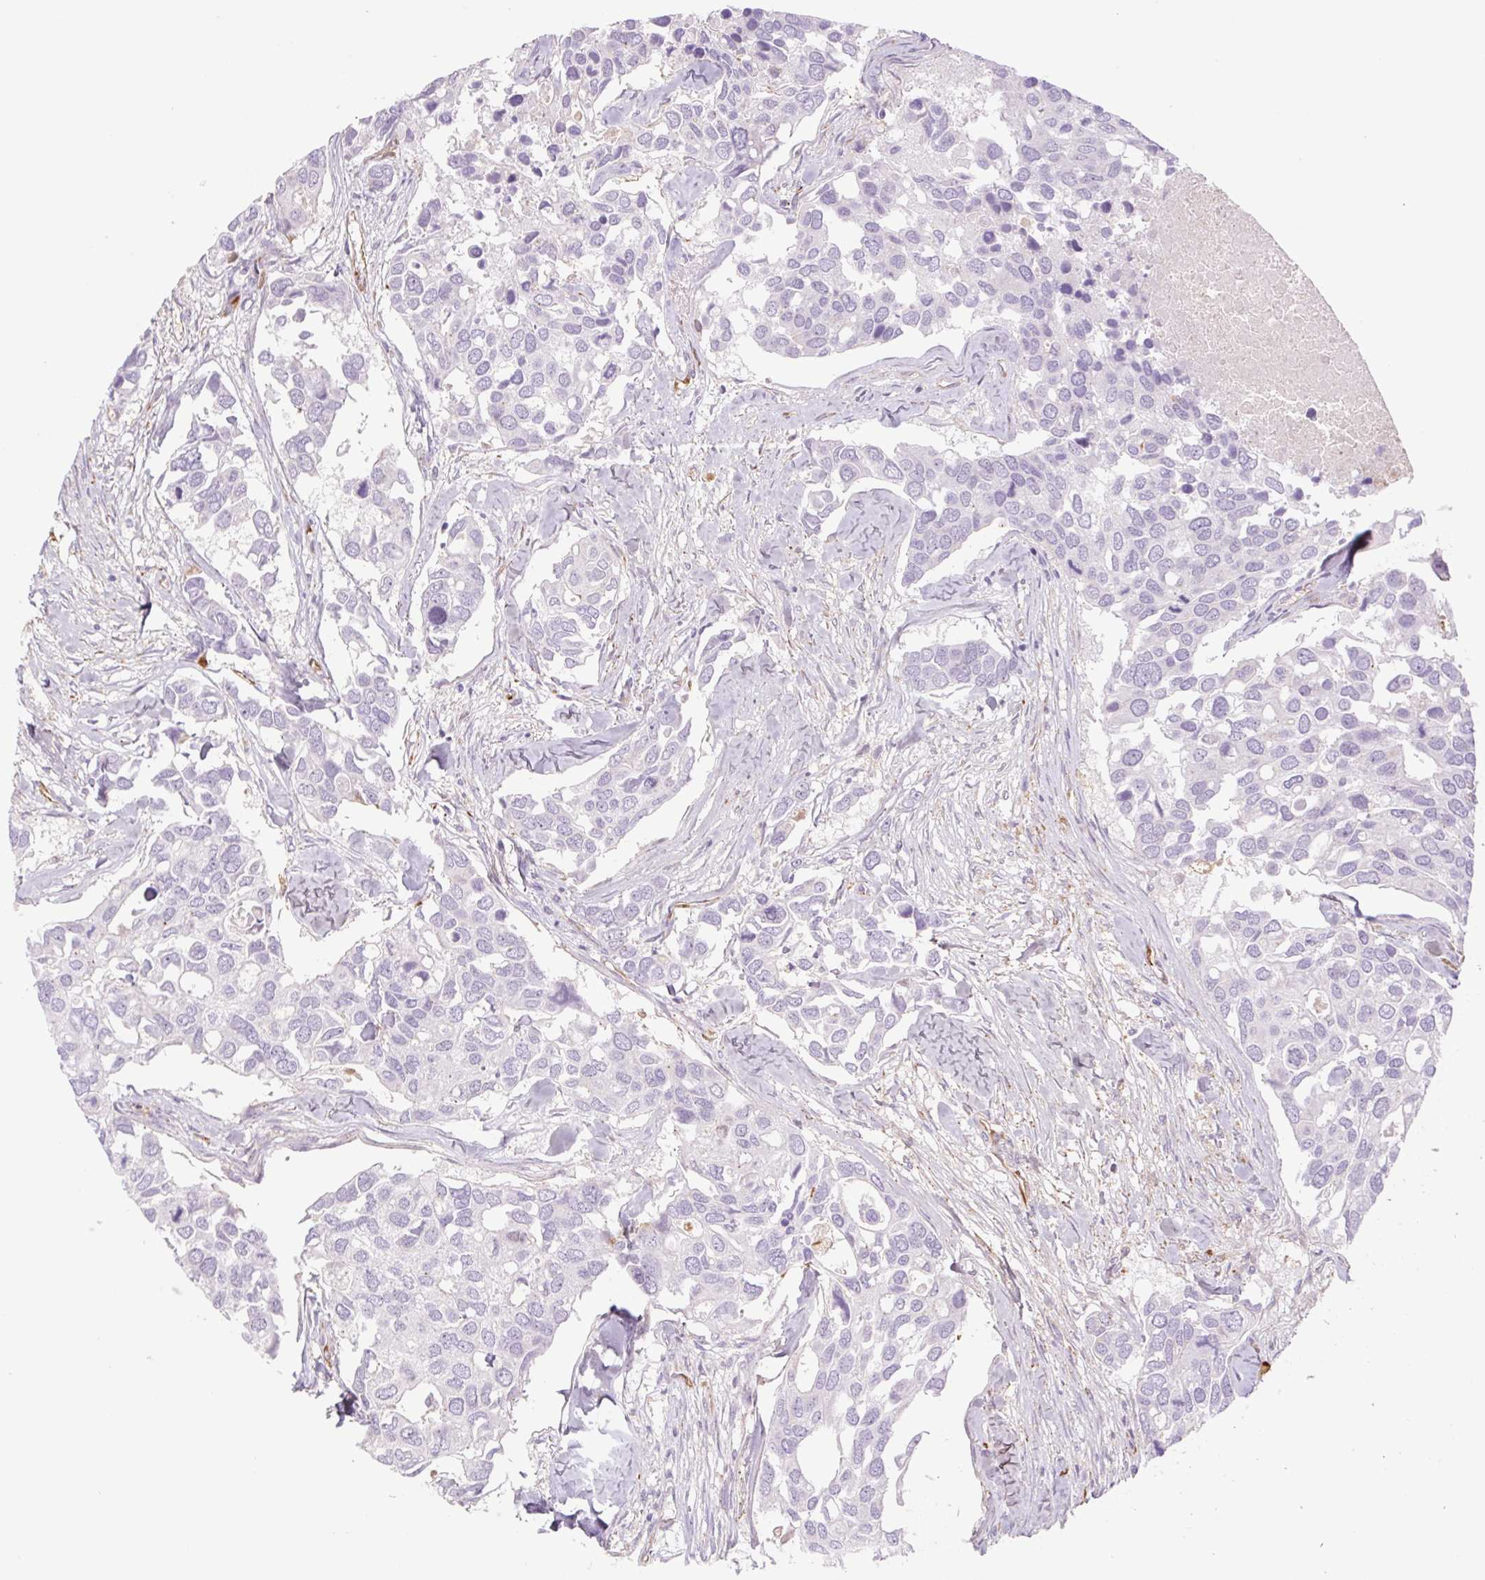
{"staining": {"intensity": "negative", "quantity": "none", "location": "none"}, "tissue": "breast cancer", "cell_type": "Tumor cells", "image_type": "cancer", "snomed": [{"axis": "morphology", "description": "Duct carcinoma"}, {"axis": "topography", "description": "Breast"}], "caption": "An IHC histopathology image of breast cancer (infiltrating ductal carcinoma) is shown. There is no staining in tumor cells of breast cancer (infiltrating ductal carcinoma). Nuclei are stained in blue.", "gene": "IGFL3", "patient": {"sex": "female", "age": 83}}